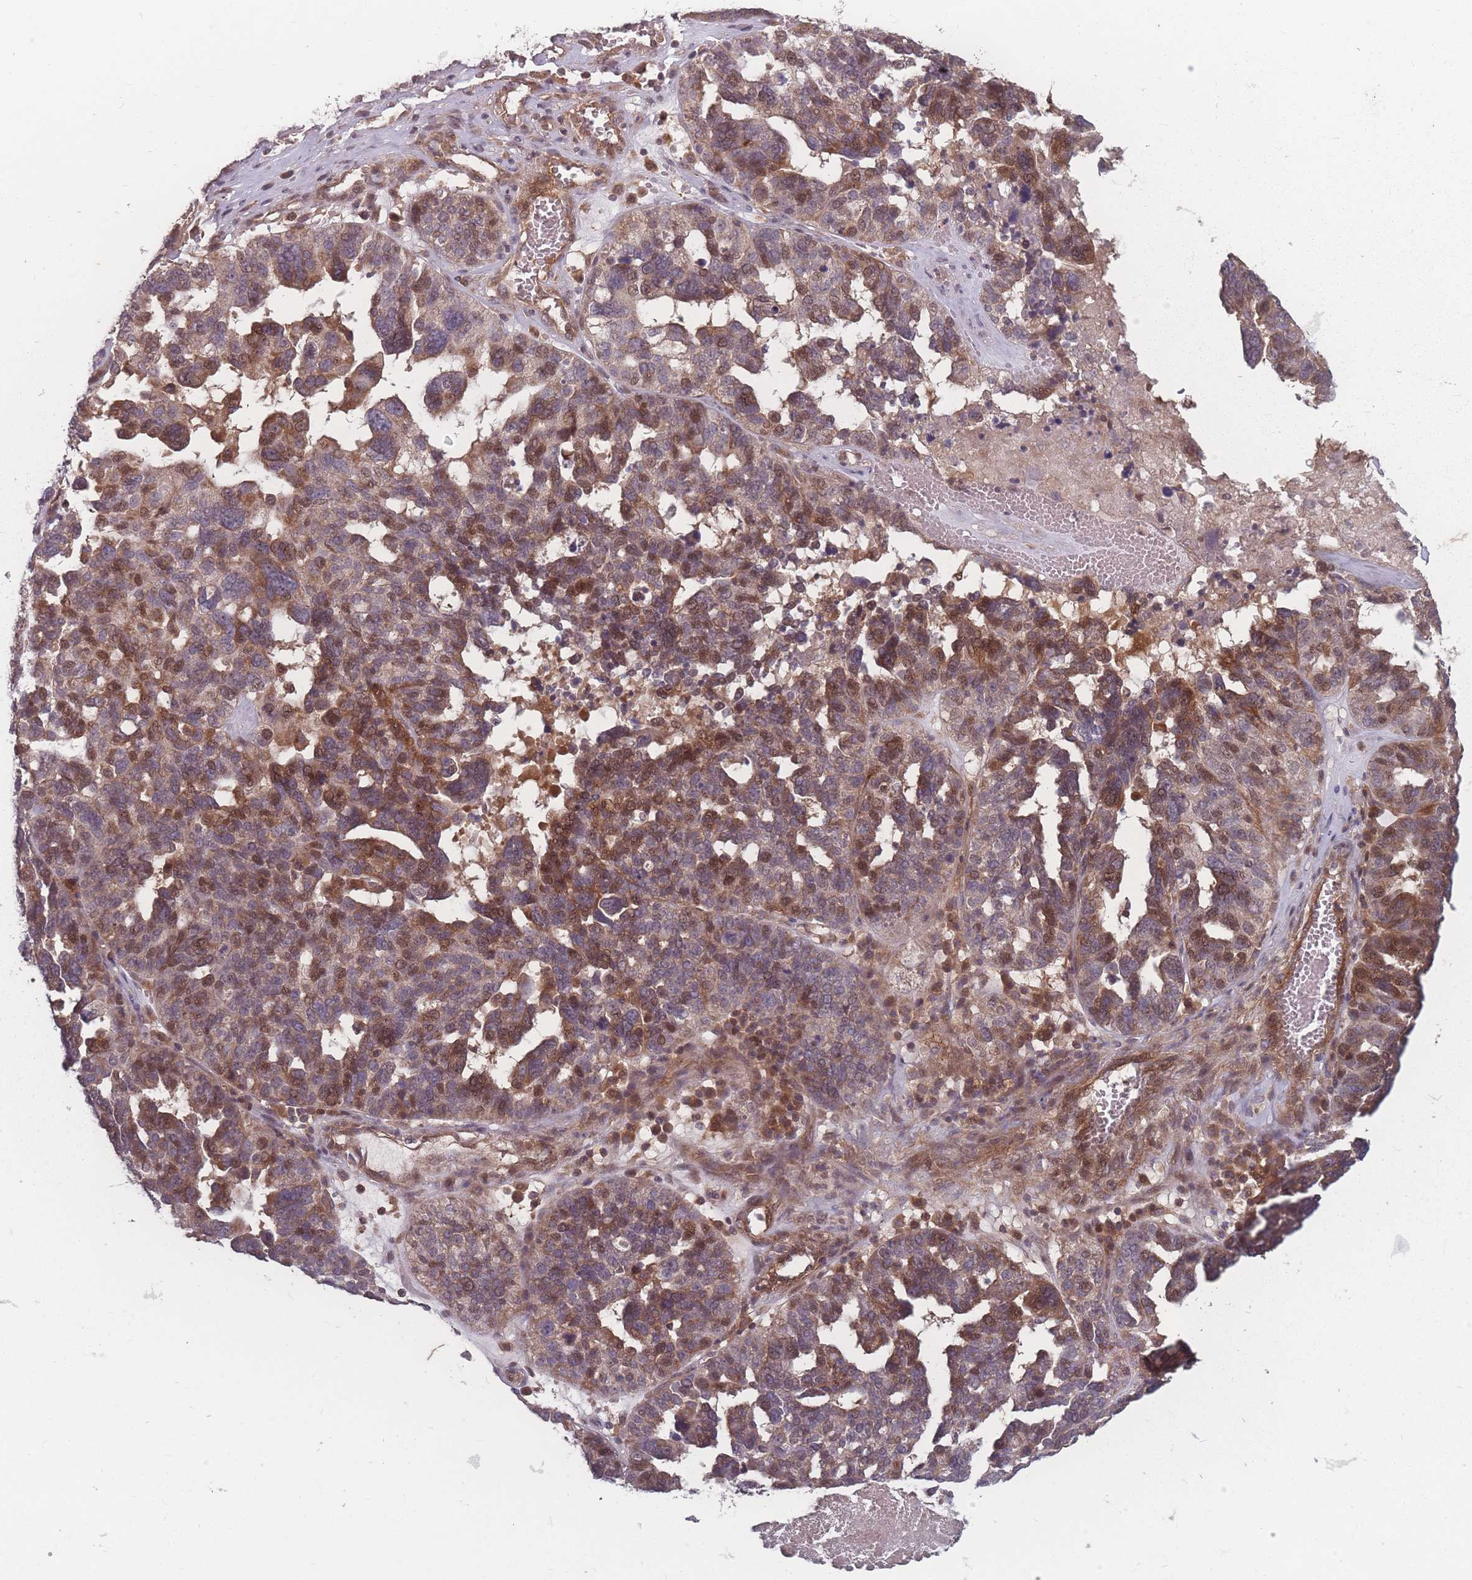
{"staining": {"intensity": "moderate", "quantity": "25%-75%", "location": "cytoplasmic/membranous,nuclear"}, "tissue": "ovarian cancer", "cell_type": "Tumor cells", "image_type": "cancer", "snomed": [{"axis": "morphology", "description": "Cystadenocarcinoma, serous, NOS"}, {"axis": "topography", "description": "Ovary"}], "caption": "High-power microscopy captured an IHC image of serous cystadenocarcinoma (ovarian), revealing moderate cytoplasmic/membranous and nuclear staining in approximately 25%-75% of tumor cells.", "gene": "HAGH", "patient": {"sex": "female", "age": 59}}